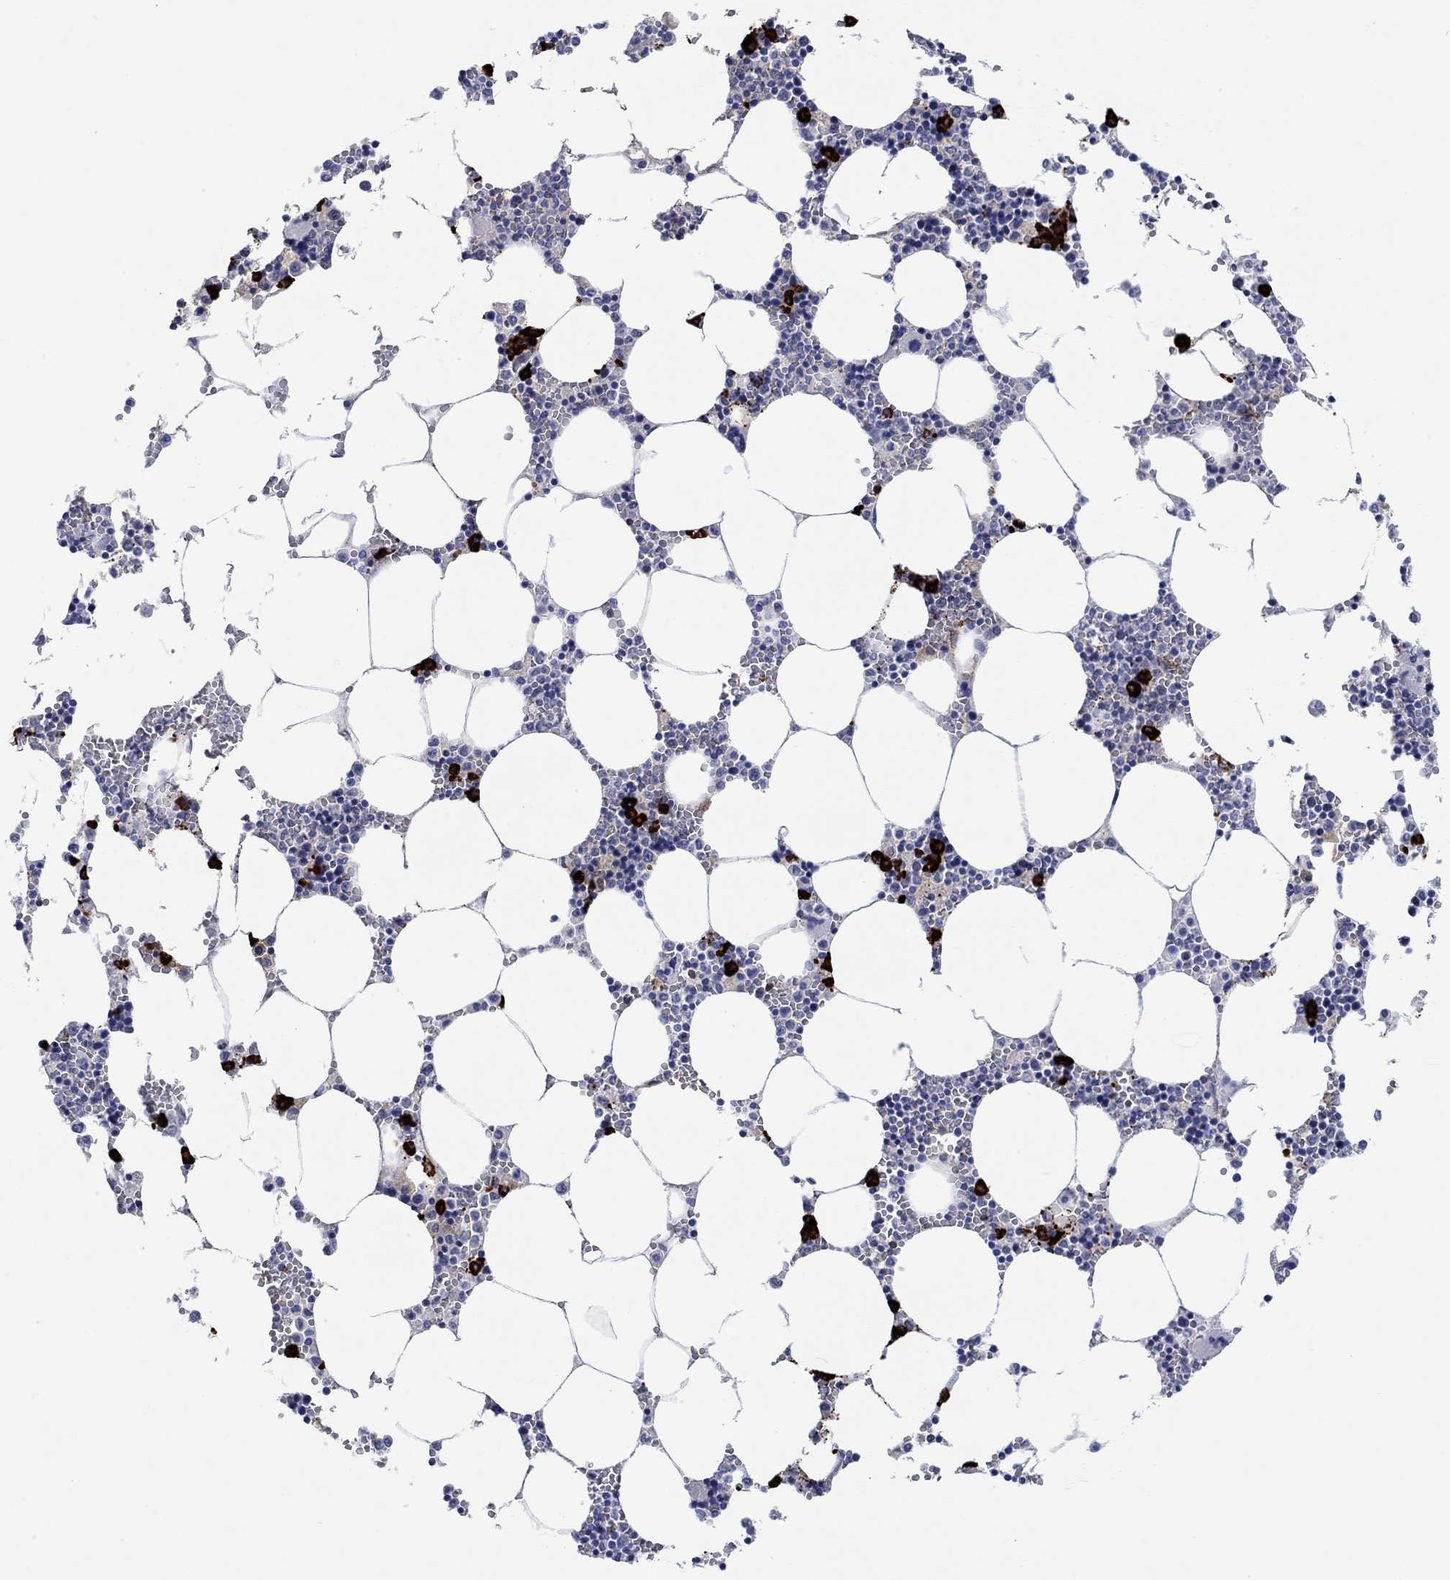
{"staining": {"intensity": "strong", "quantity": "<25%", "location": "cytoplasmic/membranous"}, "tissue": "bone marrow", "cell_type": "Hematopoietic cells", "image_type": "normal", "snomed": [{"axis": "morphology", "description": "Normal tissue, NOS"}, {"axis": "topography", "description": "Bone marrow"}], "caption": "Immunohistochemical staining of normal human bone marrow demonstrates <25% levels of strong cytoplasmic/membranous protein expression in about <25% of hematopoietic cells.", "gene": "P2RY6", "patient": {"sex": "female", "age": 64}}